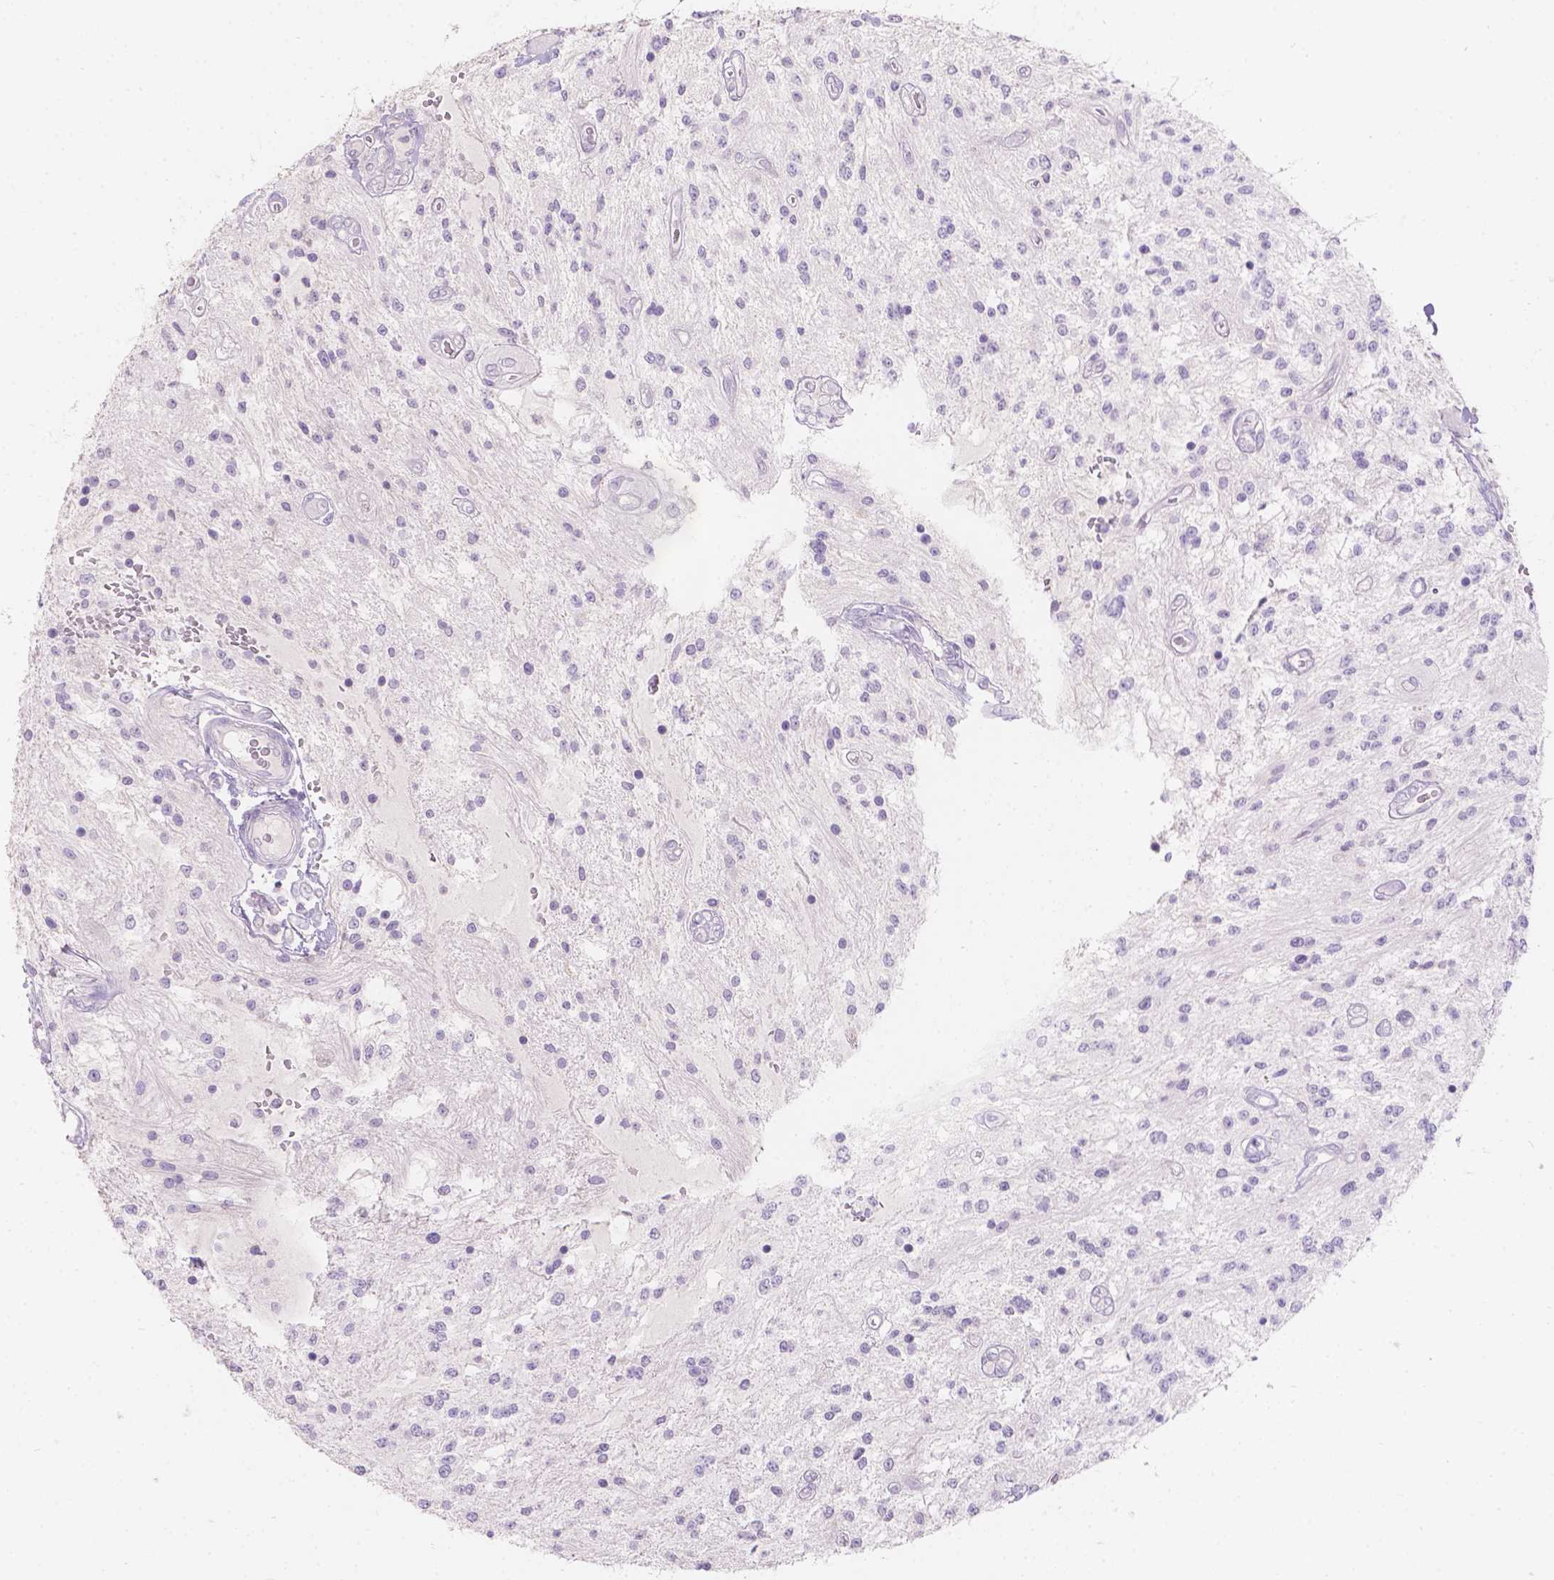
{"staining": {"intensity": "negative", "quantity": "none", "location": "none"}, "tissue": "glioma", "cell_type": "Tumor cells", "image_type": "cancer", "snomed": [{"axis": "morphology", "description": "Glioma, malignant, Low grade"}, {"axis": "topography", "description": "Cerebellum"}], "caption": "Tumor cells are negative for brown protein staining in malignant glioma (low-grade).", "gene": "HTN3", "patient": {"sex": "female", "age": 14}}